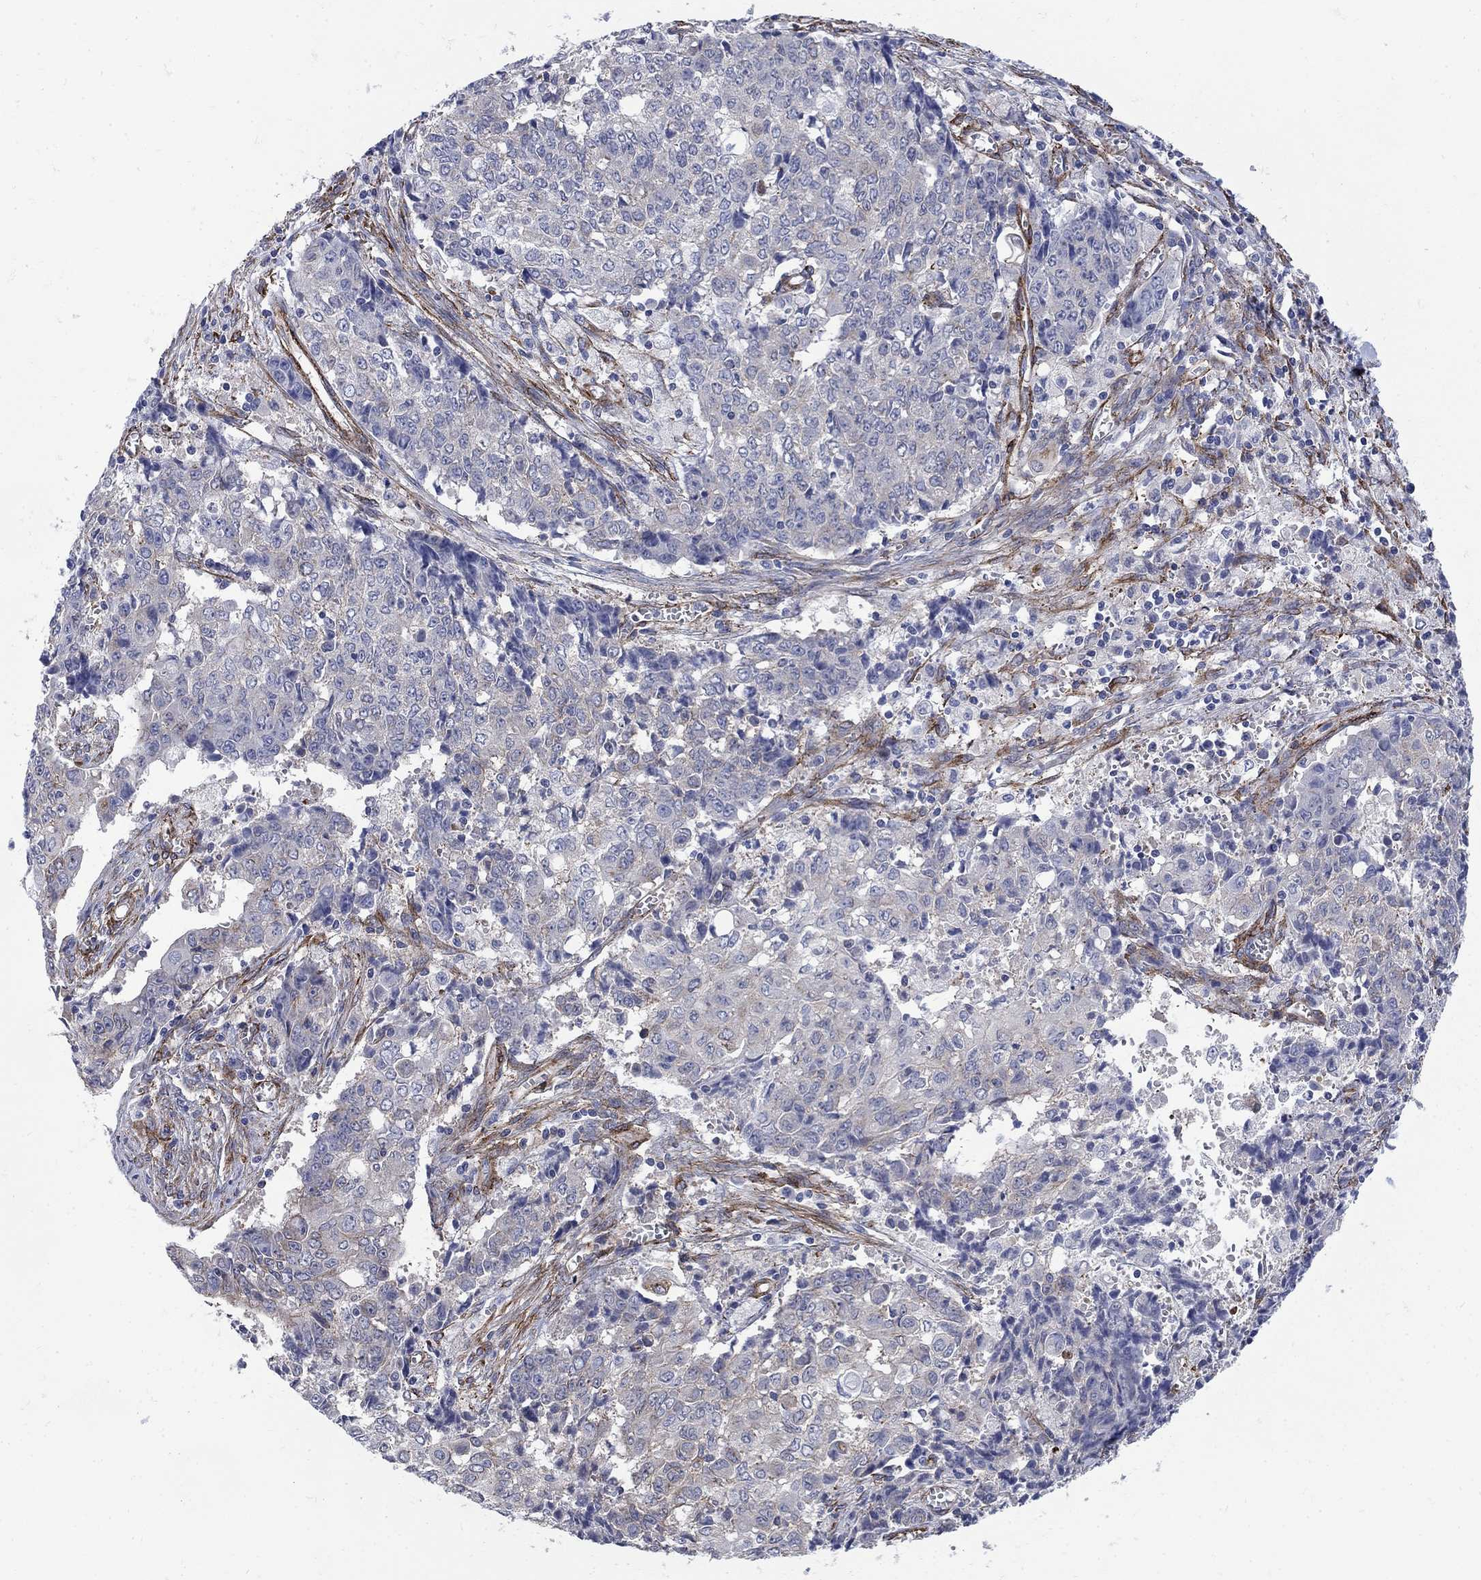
{"staining": {"intensity": "negative", "quantity": "none", "location": "none"}, "tissue": "ovarian cancer", "cell_type": "Tumor cells", "image_type": "cancer", "snomed": [{"axis": "morphology", "description": "Carcinoma, endometroid"}, {"axis": "topography", "description": "Ovary"}], "caption": "Immunohistochemistry (IHC) of human ovarian endometroid carcinoma exhibits no staining in tumor cells.", "gene": "SEPTIN8", "patient": {"sex": "female", "age": 42}}